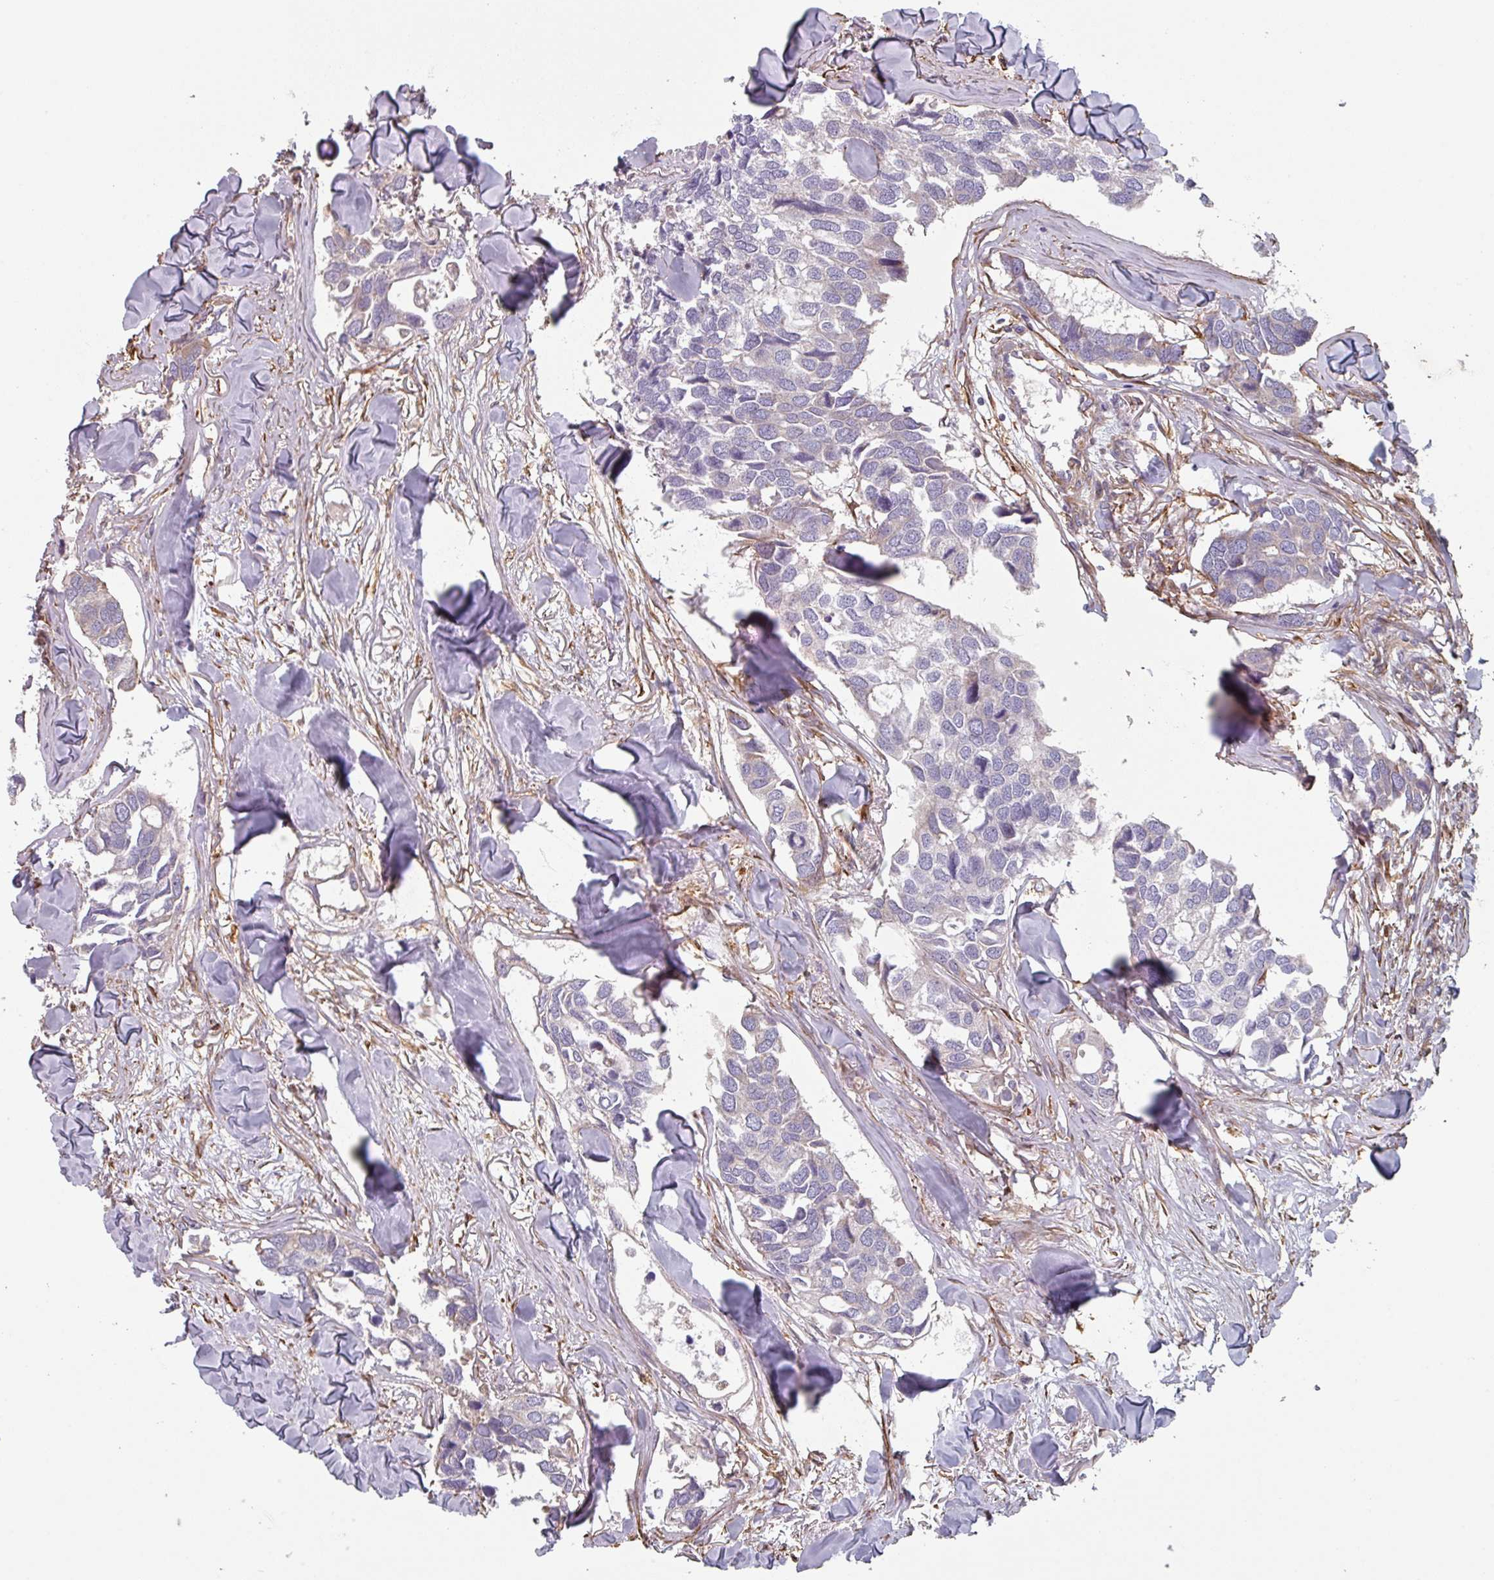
{"staining": {"intensity": "negative", "quantity": "none", "location": "none"}, "tissue": "breast cancer", "cell_type": "Tumor cells", "image_type": "cancer", "snomed": [{"axis": "morphology", "description": "Duct carcinoma"}, {"axis": "topography", "description": "Breast"}], "caption": "The IHC histopathology image has no significant expression in tumor cells of breast cancer (invasive ductal carcinoma) tissue.", "gene": "GSTA4", "patient": {"sex": "female", "age": 83}}